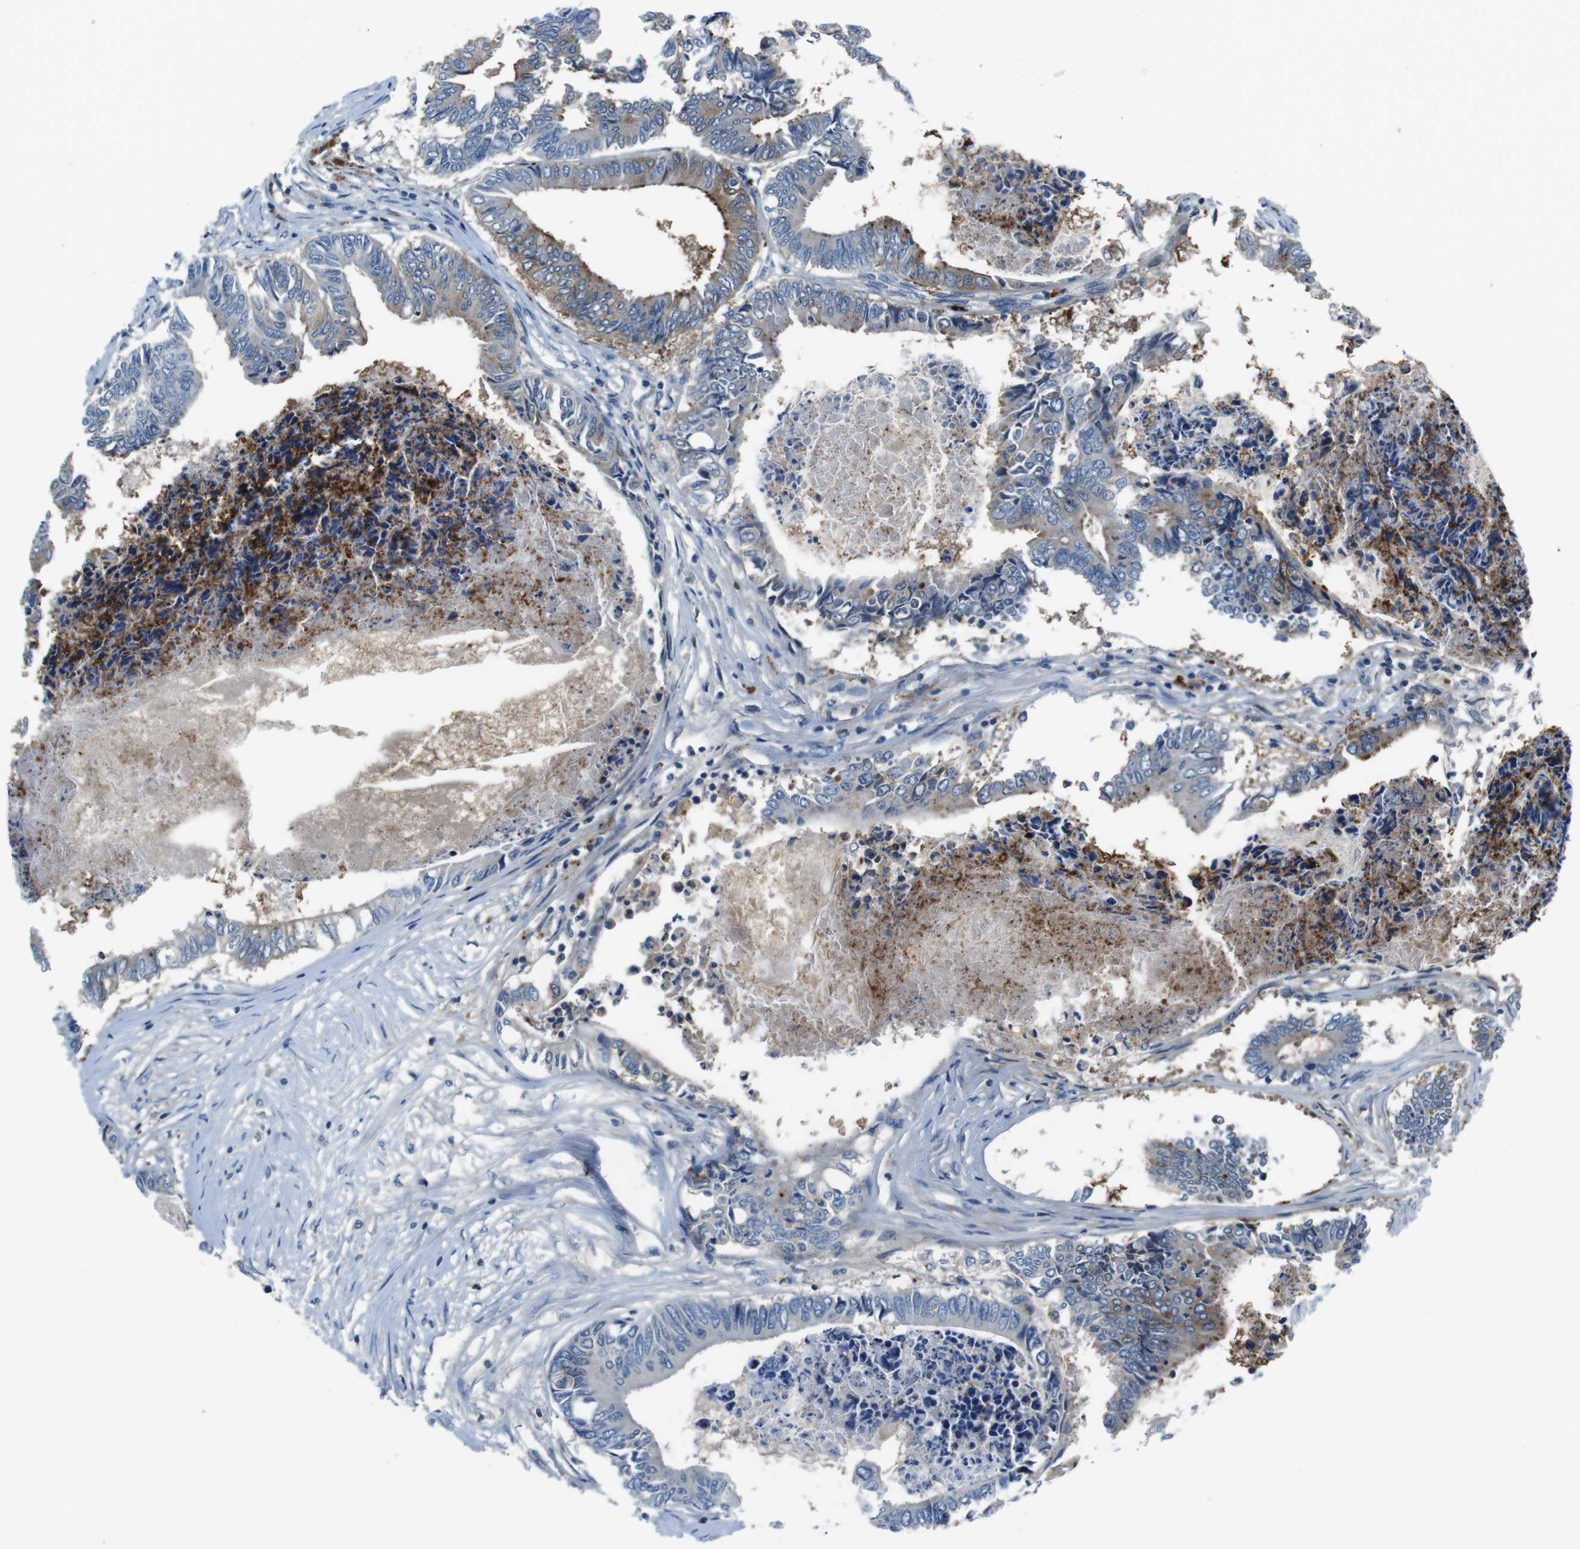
{"staining": {"intensity": "moderate", "quantity": "<25%", "location": "cytoplasmic/membranous"}, "tissue": "colorectal cancer", "cell_type": "Tumor cells", "image_type": "cancer", "snomed": [{"axis": "morphology", "description": "Adenocarcinoma, NOS"}, {"axis": "topography", "description": "Rectum"}], "caption": "Colorectal cancer (adenocarcinoma) stained for a protein exhibits moderate cytoplasmic/membranous positivity in tumor cells.", "gene": "TULP3", "patient": {"sex": "male", "age": 63}}